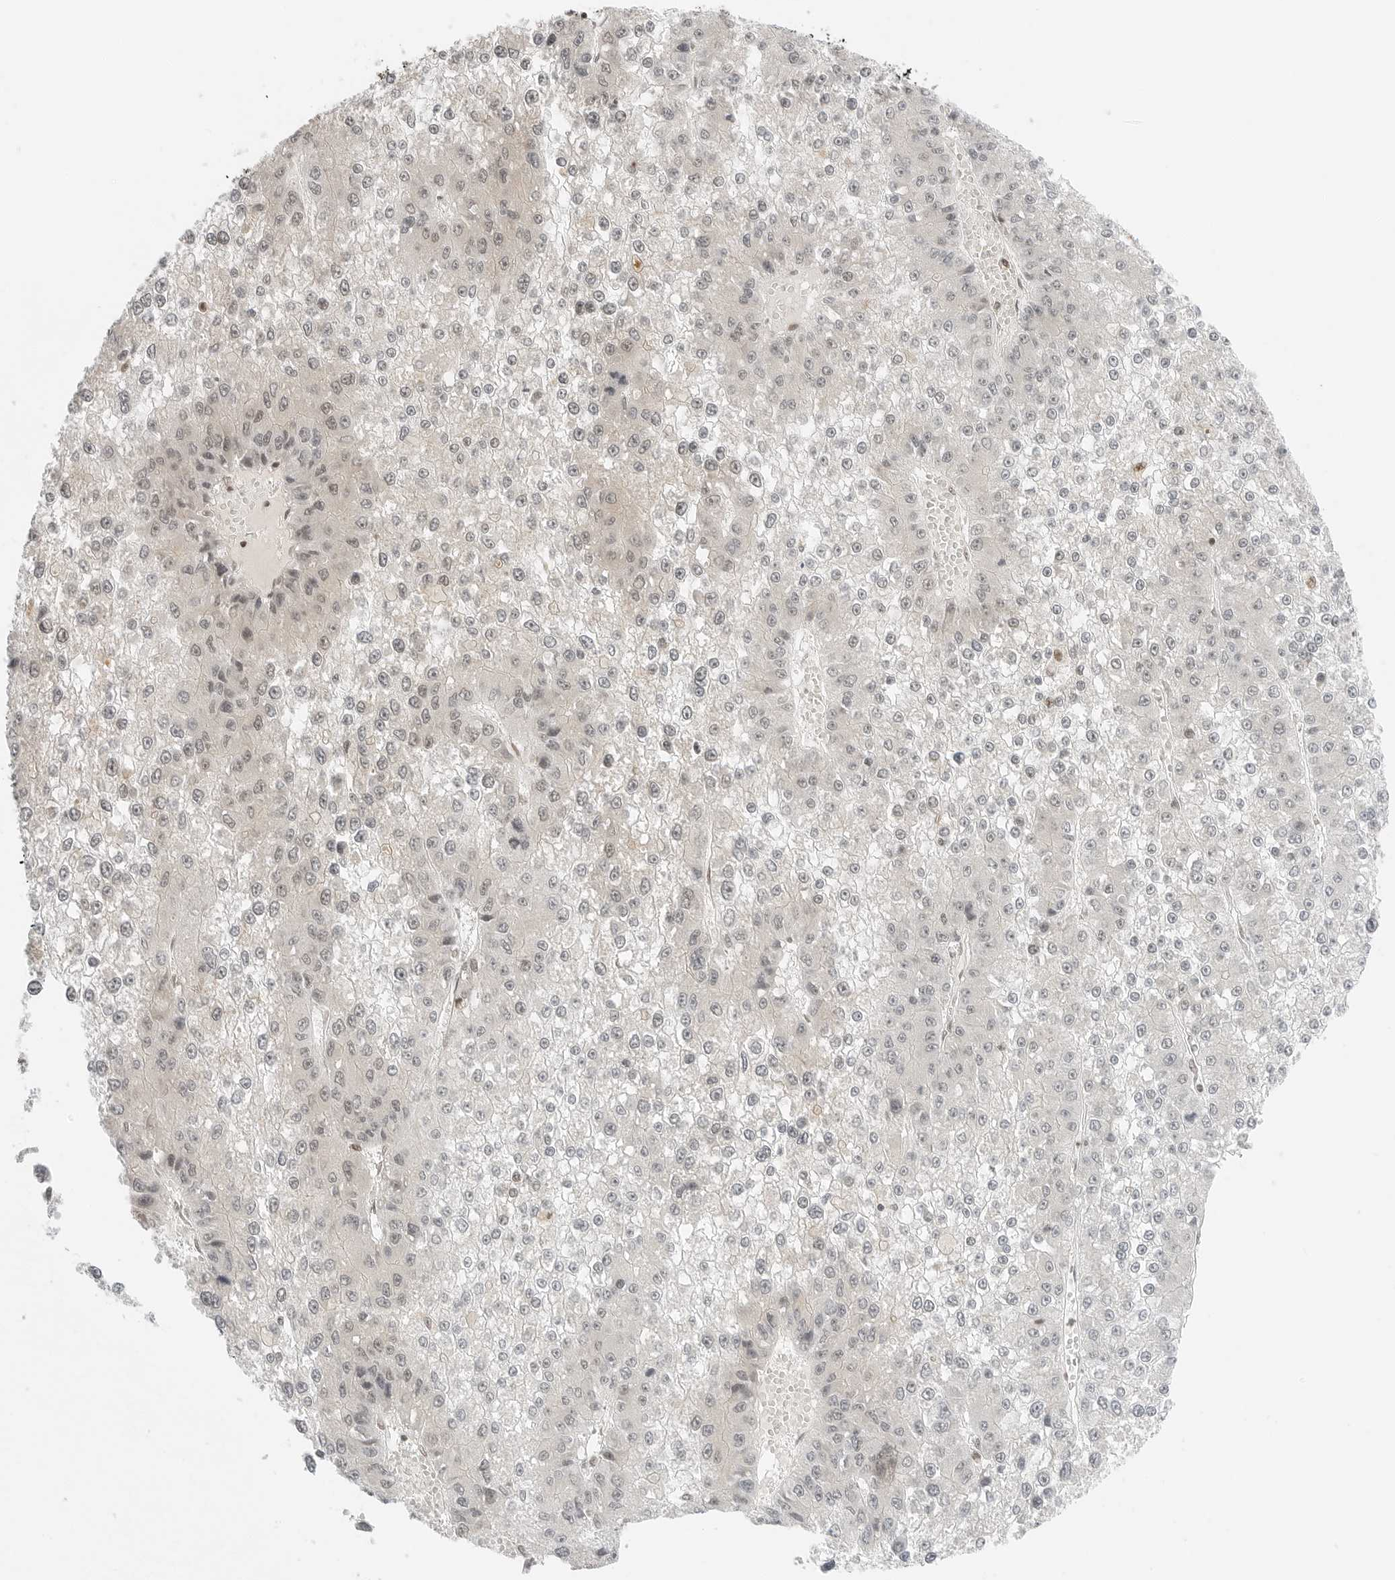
{"staining": {"intensity": "weak", "quantity": "<25%", "location": "nuclear"}, "tissue": "liver cancer", "cell_type": "Tumor cells", "image_type": "cancer", "snomed": [{"axis": "morphology", "description": "Carcinoma, Hepatocellular, NOS"}, {"axis": "topography", "description": "Liver"}], "caption": "This is an immunohistochemistry image of human liver cancer. There is no staining in tumor cells.", "gene": "CRTC2", "patient": {"sex": "female", "age": 73}}